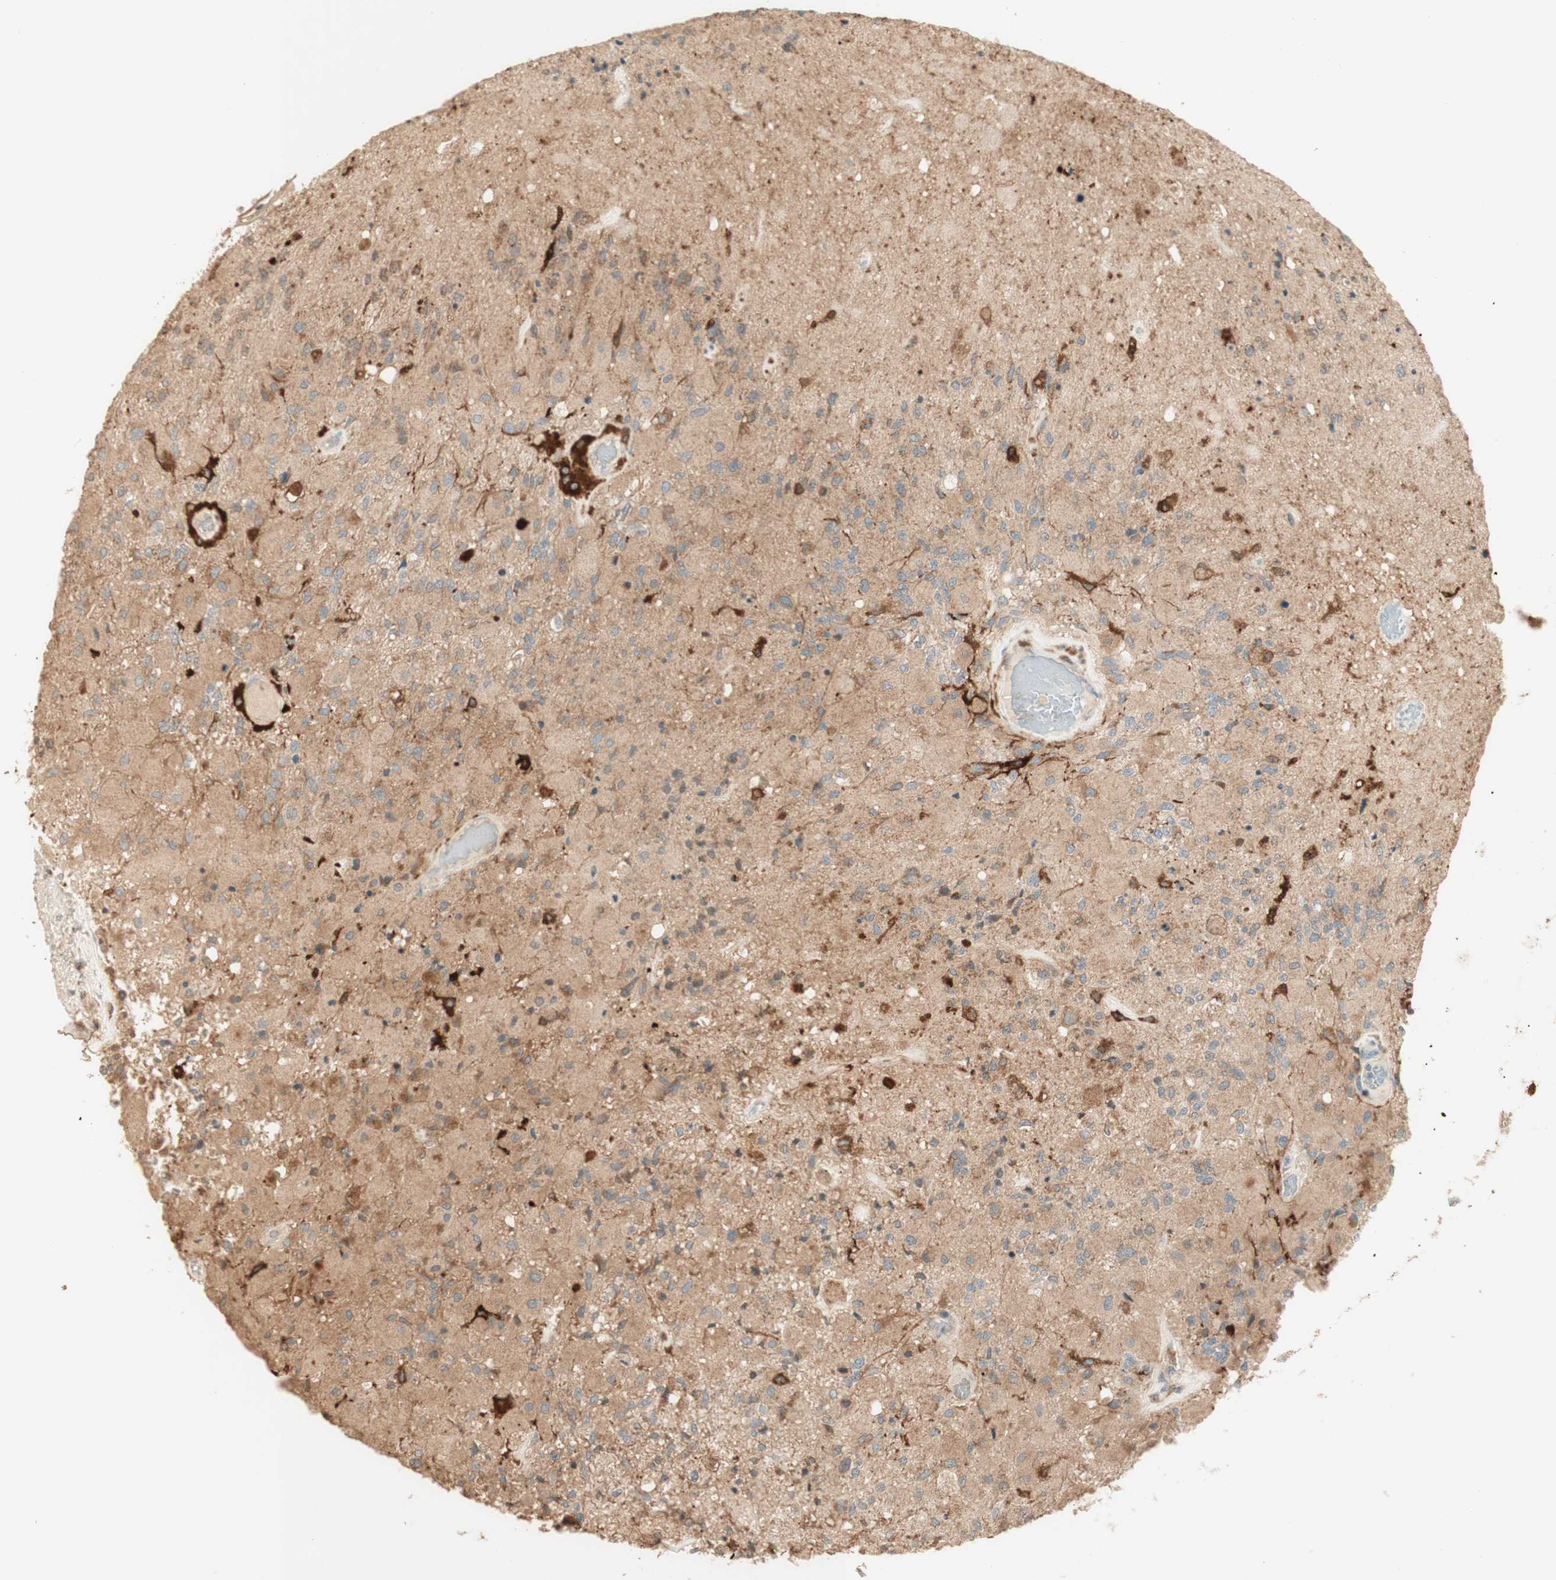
{"staining": {"intensity": "weak", "quantity": ">75%", "location": "cytoplasmic/membranous"}, "tissue": "glioma", "cell_type": "Tumor cells", "image_type": "cancer", "snomed": [{"axis": "morphology", "description": "Normal tissue, NOS"}, {"axis": "morphology", "description": "Glioma, malignant, High grade"}, {"axis": "topography", "description": "Cerebral cortex"}], "caption": "This is an image of IHC staining of glioma, which shows weak staining in the cytoplasmic/membranous of tumor cells.", "gene": "CLCN2", "patient": {"sex": "male", "age": 77}}